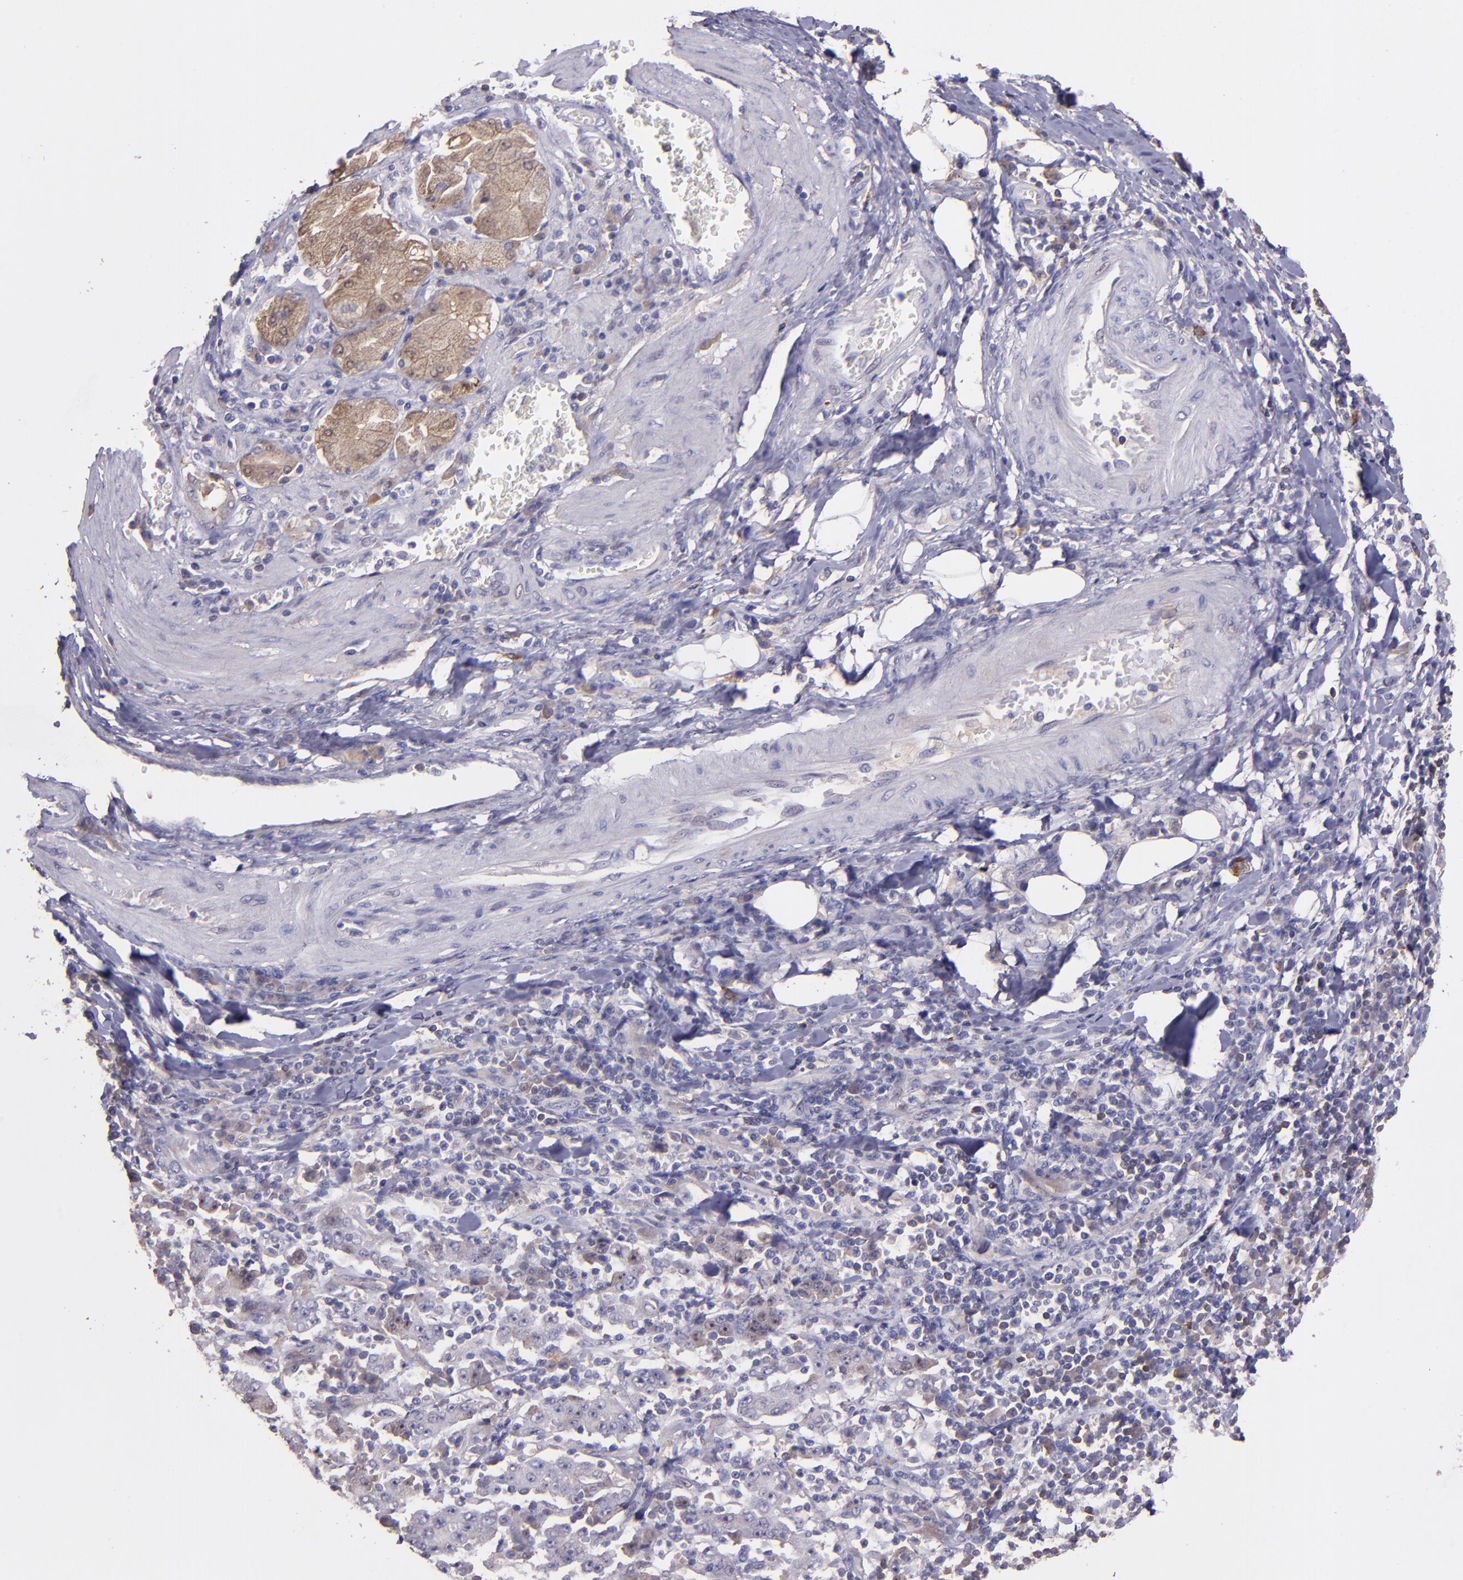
{"staining": {"intensity": "negative", "quantity": "none", "location": "none"}, "tissue": "stomach cancer", "cell_type": "Tumor cells", "image_type": "cancer", "snomed": [{"axis": "morphology", "description": "Normal tissue, NOS"}, {"axis": "morphology", "description": "Adenocarcinoma, NOS"}, {"axis": "topography", "description": "Stomach, upper"}, {"axis": "topography", "description": "Stomach"}], "caption": "Immunohistochemistry micrograph of stomach adenocarcinoma stained for a protein (brown), which exhibits no expression in tumor cells.", "gene": "PAPPA", "patient": {"sex": "male", "age": 59}}